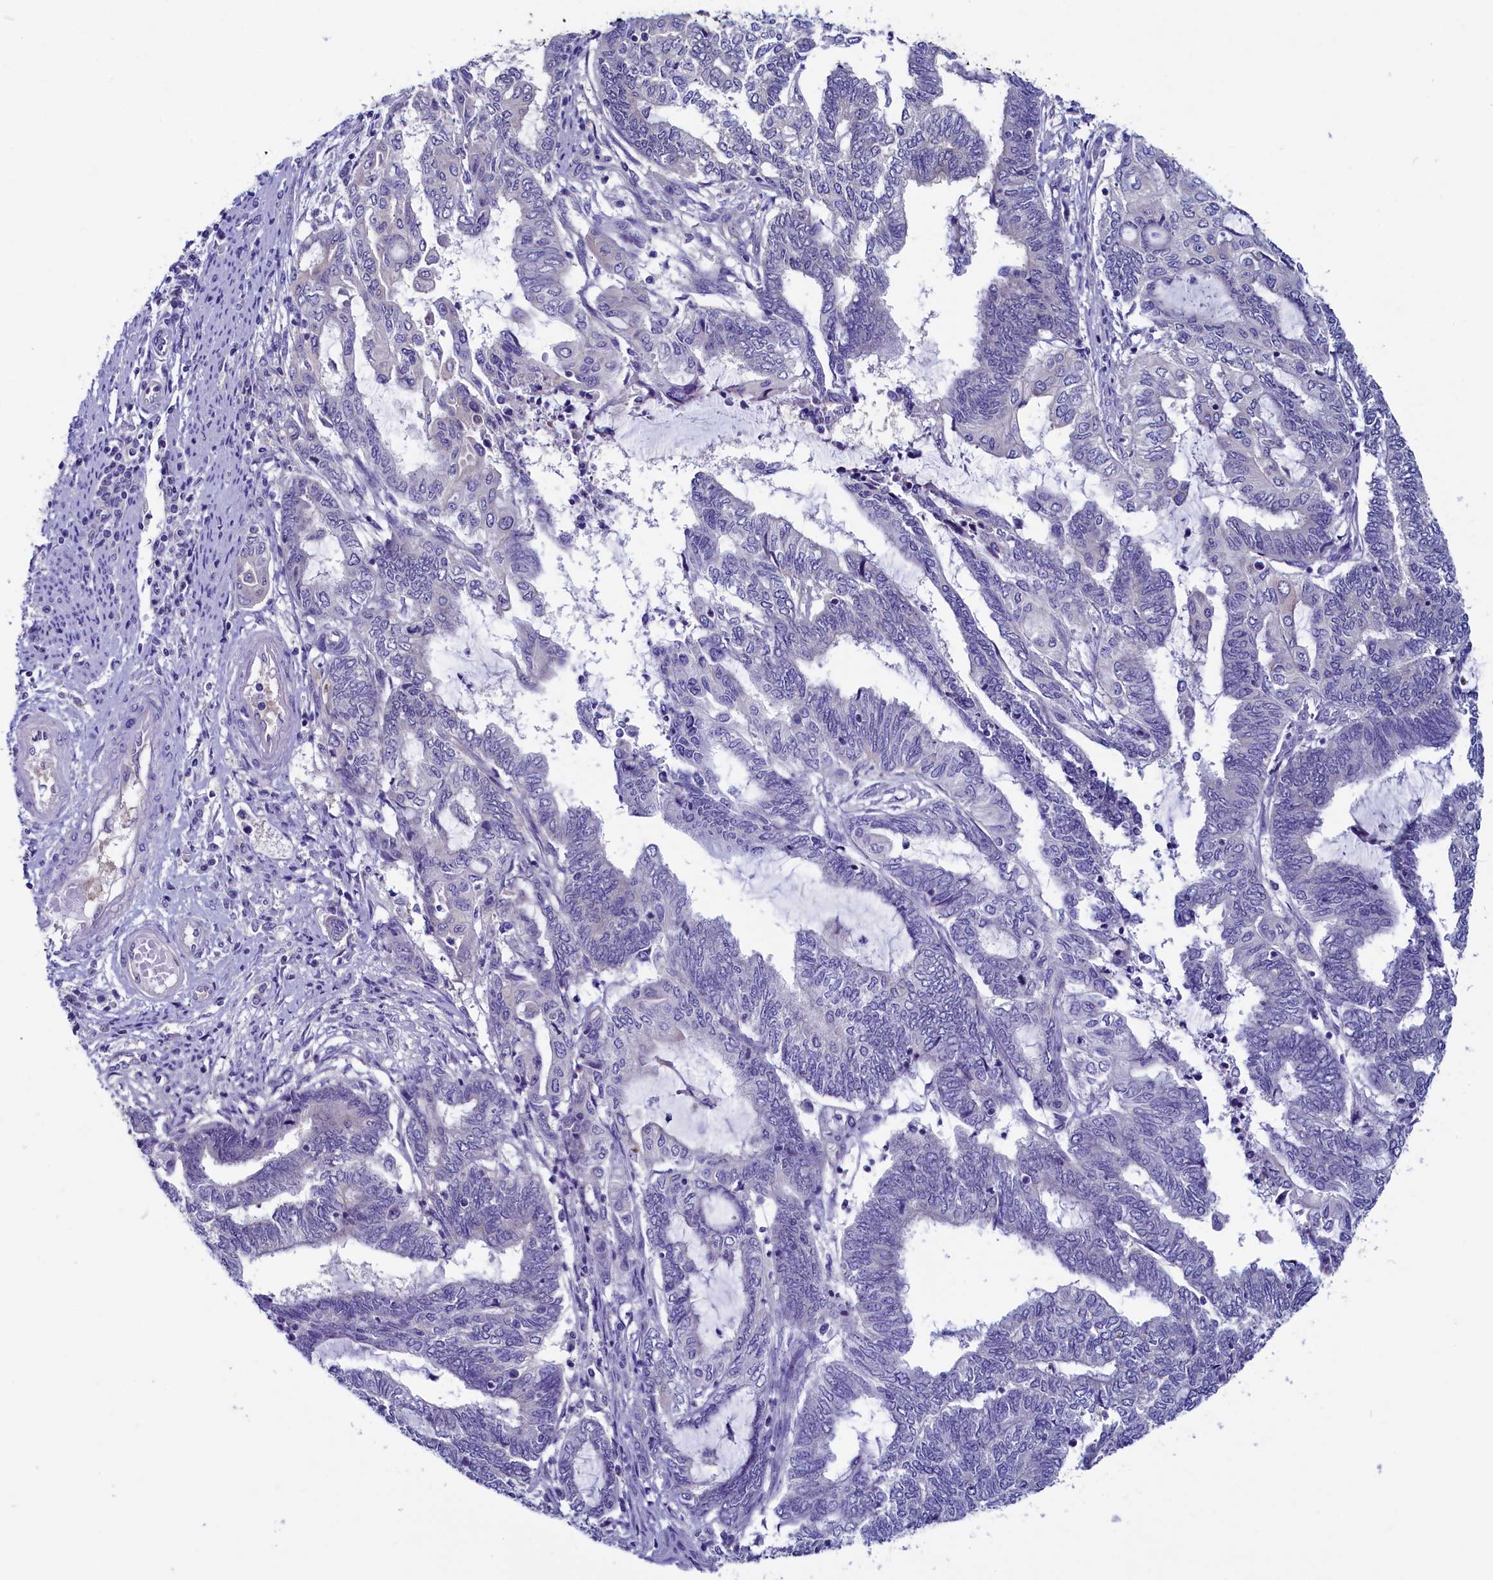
{"staining": {"intensity": "negative", "quantity": "none", "location": "none"}, "tissue": "endometrial cancer", "cell_type": "Tumor cells", "image_type": "cancer", "snomed": [{"axis": "morphology", "description": "Adenocarcinoma, NOS"}, {"axis": "topography", "description": "Uterus"}, {"axis": "topography", "description": "Endometrium"}], "caption": "Immunohistochemistry (IHC) micrograph of neoplastic tissue: human endometrial adenocarcinoma stained with DAB (3,3'-diaminobenzidine) reveals no significant protein expression in tumor cells.", "gene": "CIAPIN1", "patient": {"sex": "female", "age": 70}}